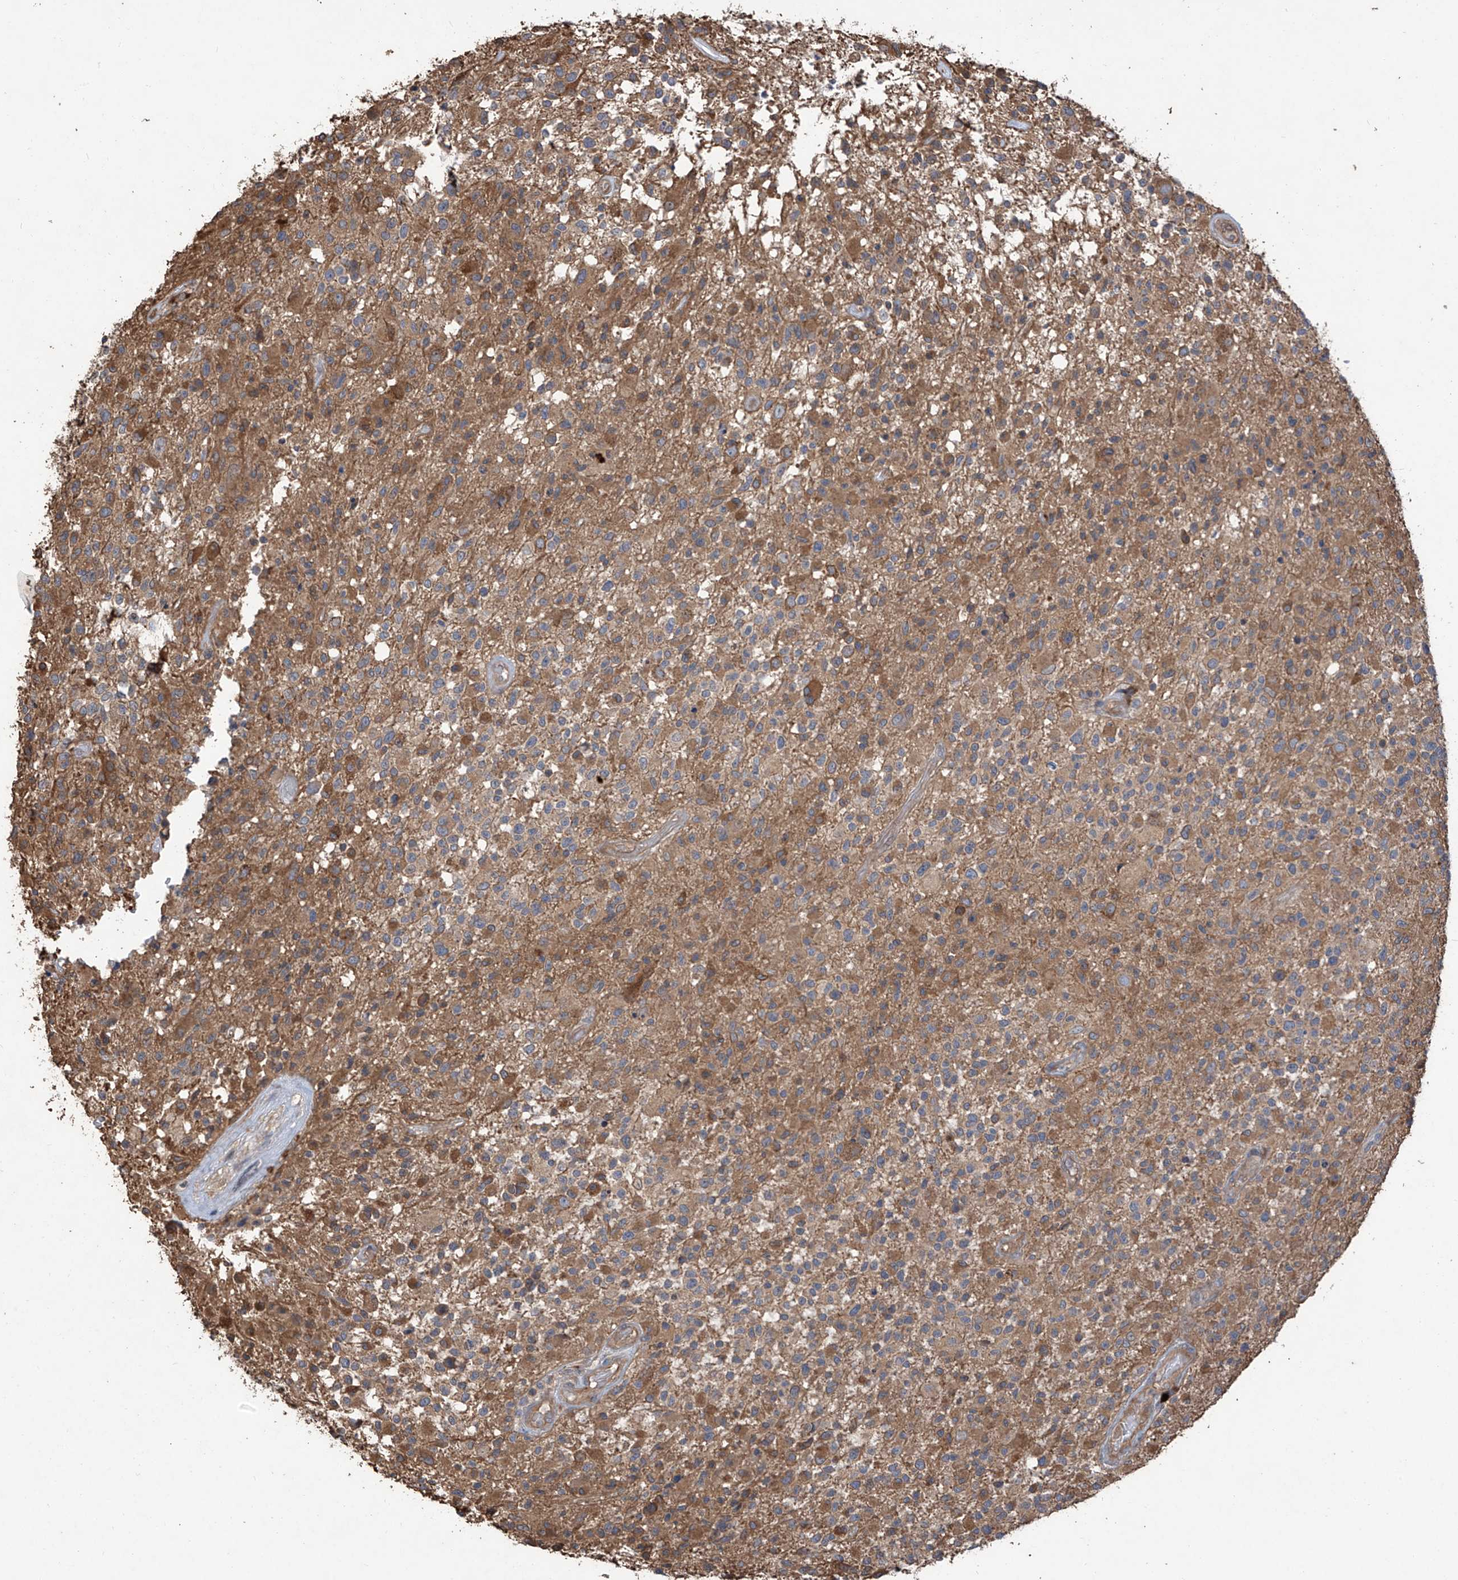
{"staining": {"intensity": "moderate", "quantity": "25%-75%", "location": "cytoplasmic/membranous"}, "tissue": "glioma", "cell_type": "Tumor cells", "image_type": "cancer", "snomed": [{"axis": "morphology", "description": "Glioma, malignant, High grade"}, {"axis": "morphology", "description": "Glioblastoma, NOS"}, {"axis": "topography", "description": "Brain"}], "caption": "A medium amount of moderate cytoplasmic/membranous staining is present in approximately 25%-75% of tumor cells in glioma tissue.", "gene": "AGBL5", "patient": {"sex": "male", "age": 60}}